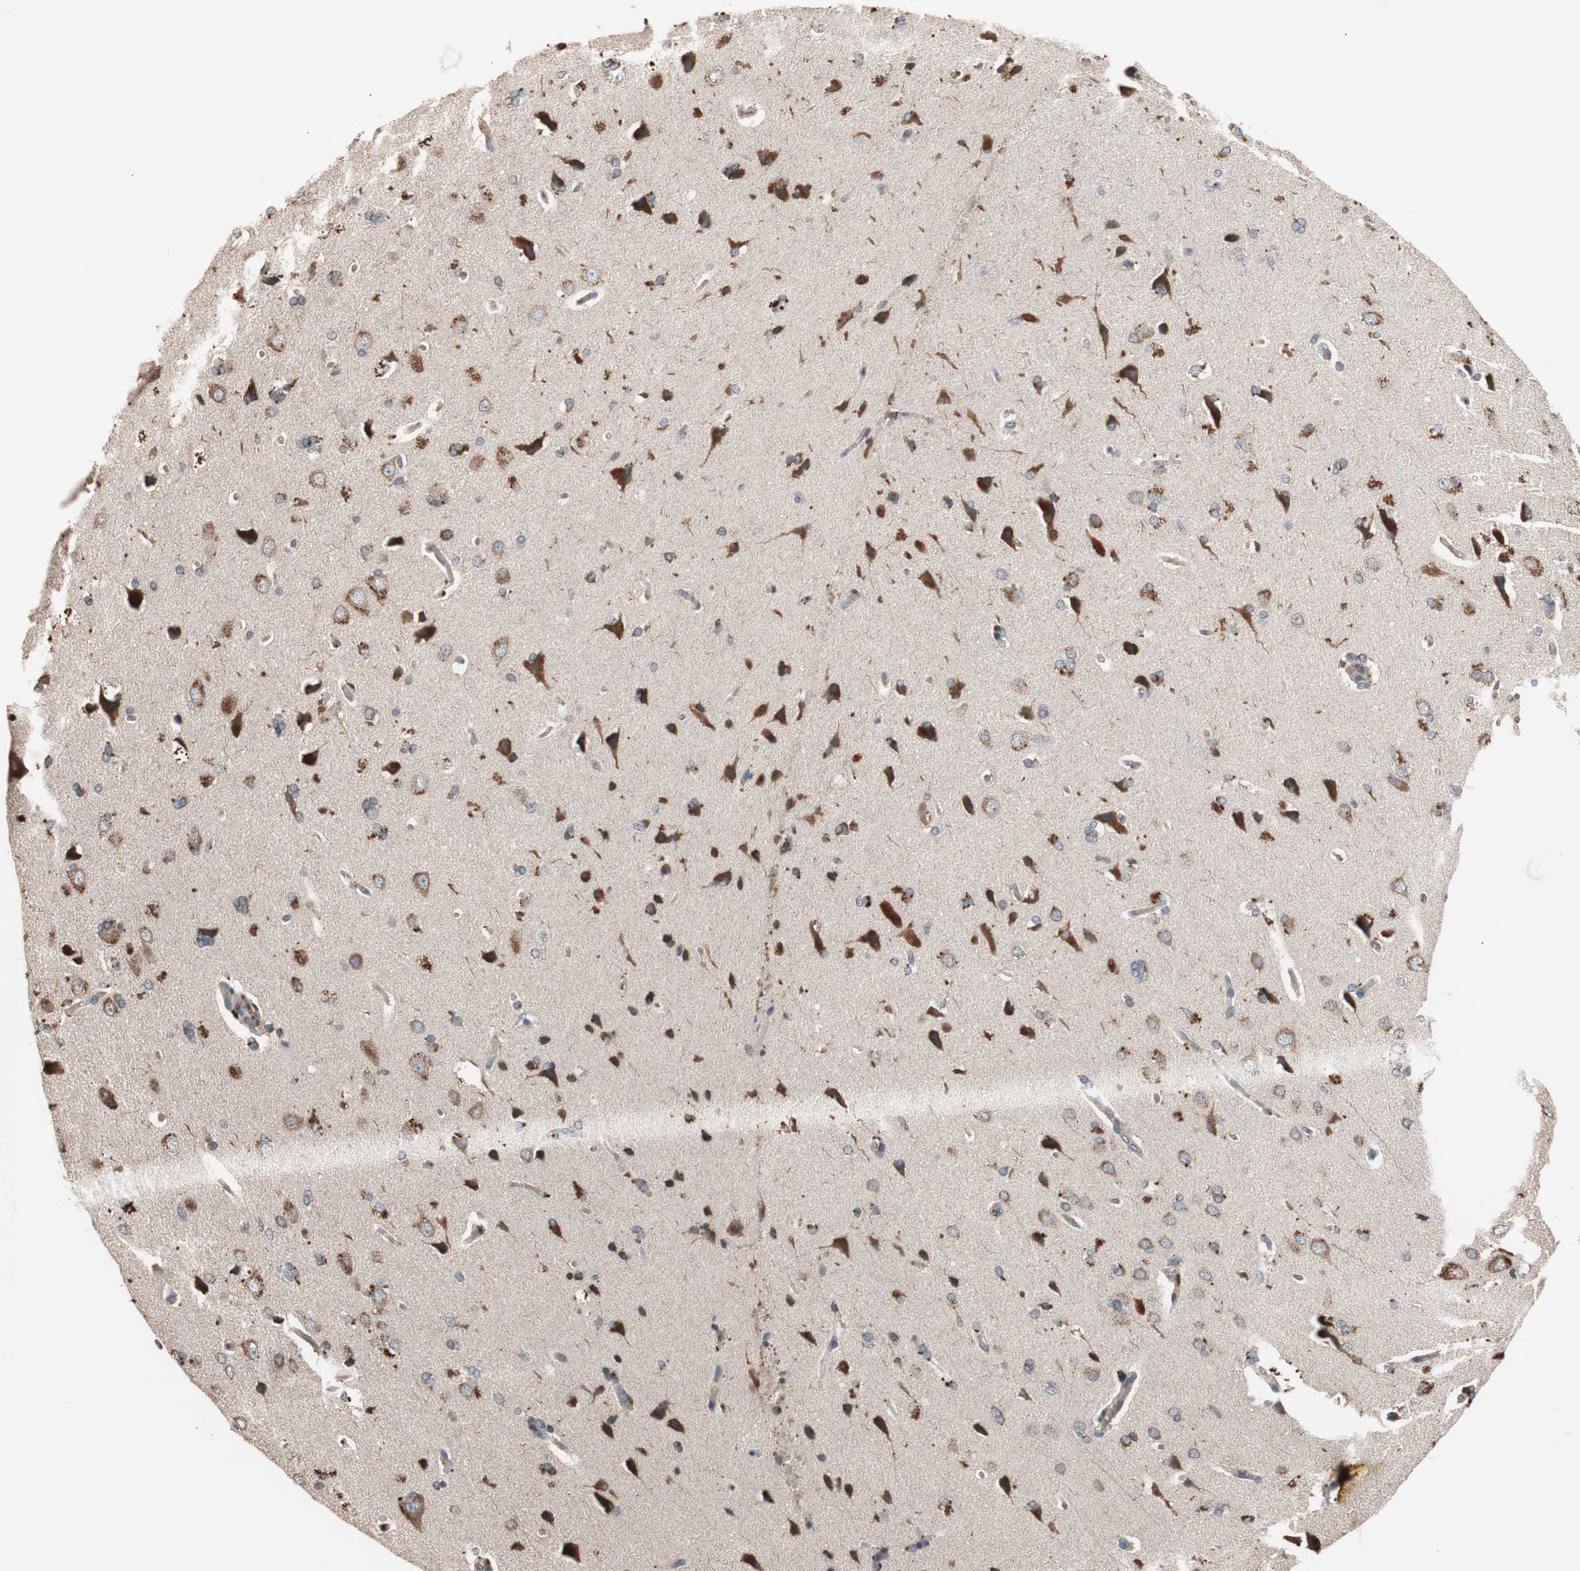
{"staining": {"intensity": "weak", "quantity": "25%-75%", "location": "cytoplasmic/membranous"}, "tissue": "cerebral cortex", "cell_type": "Endothelial cells", "image_type": "normal", "snomed": [{"axis": "morphology", "description": "Normal tissue, NOS"}, {"axis": "topography", "description": "Cerebral cortex"}], "caption": "Protein expression analysis of unremarkable human cerebral cortex reveals weak cytoplasmic/membranous staining in about 25%-75% of endothelial cells.", "gene": "GLYCTK", "patient": {"sex": "male", "age": 62}}